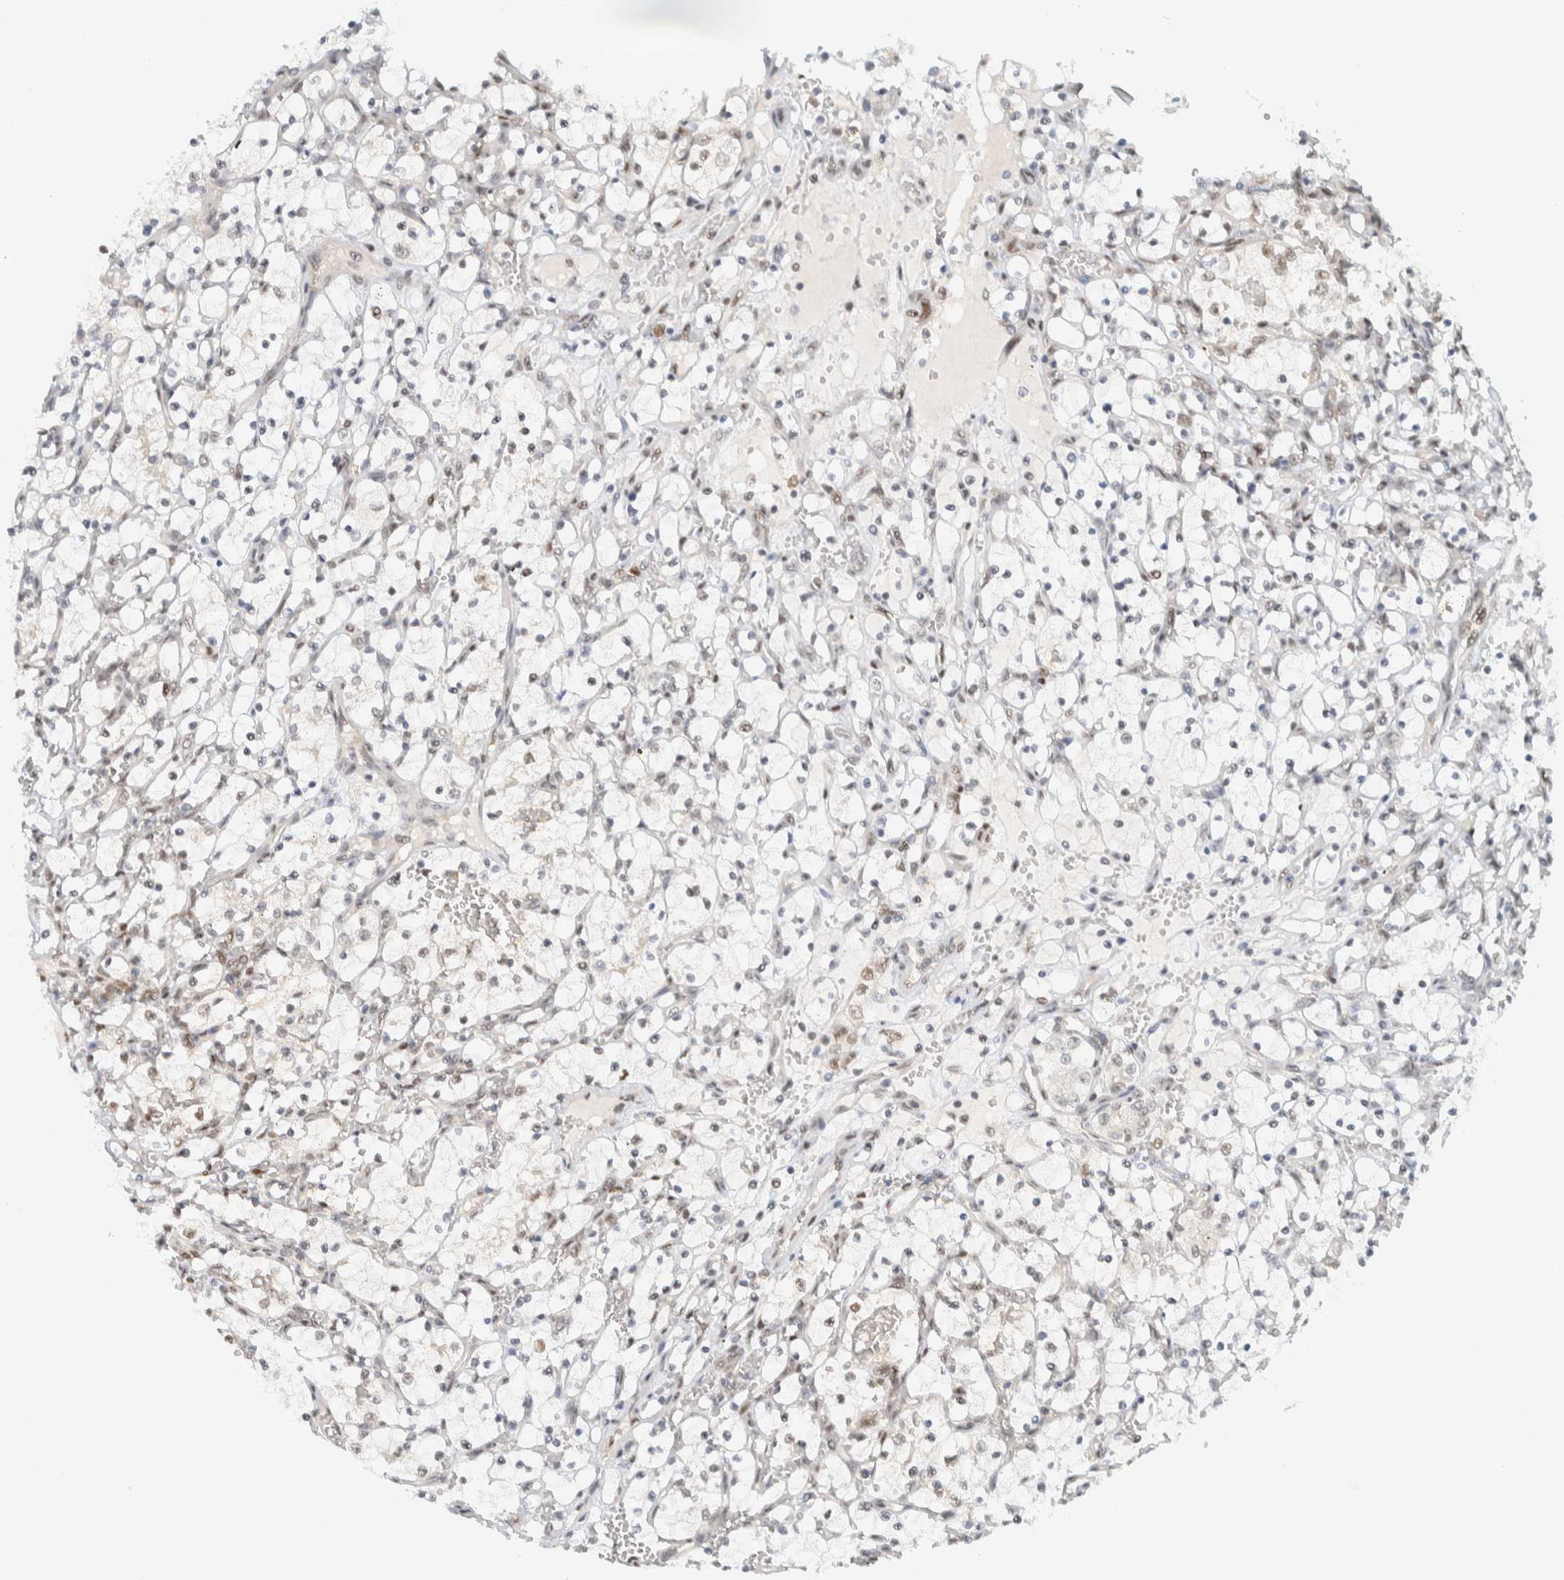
{"staining": {"intensity": "weak", "quantity": "<25%", "location": "nuclear"}, "tissue": "renal cancer", "cell_type": "Tumor cells", "image_type": "cancer", "snomed": [{"axis": "morphology", "description": "Adenocarcinoma, NOS"}, {"axis": "topography", "description": "Kidney"}], "caption": "Adenocarcinoma (renal) stained for a protein using immunohistochemistry (IHC) displays no expression tumor cells.", "gene": "ZNF683", "patient": {"sex": "female", "age": 69}}